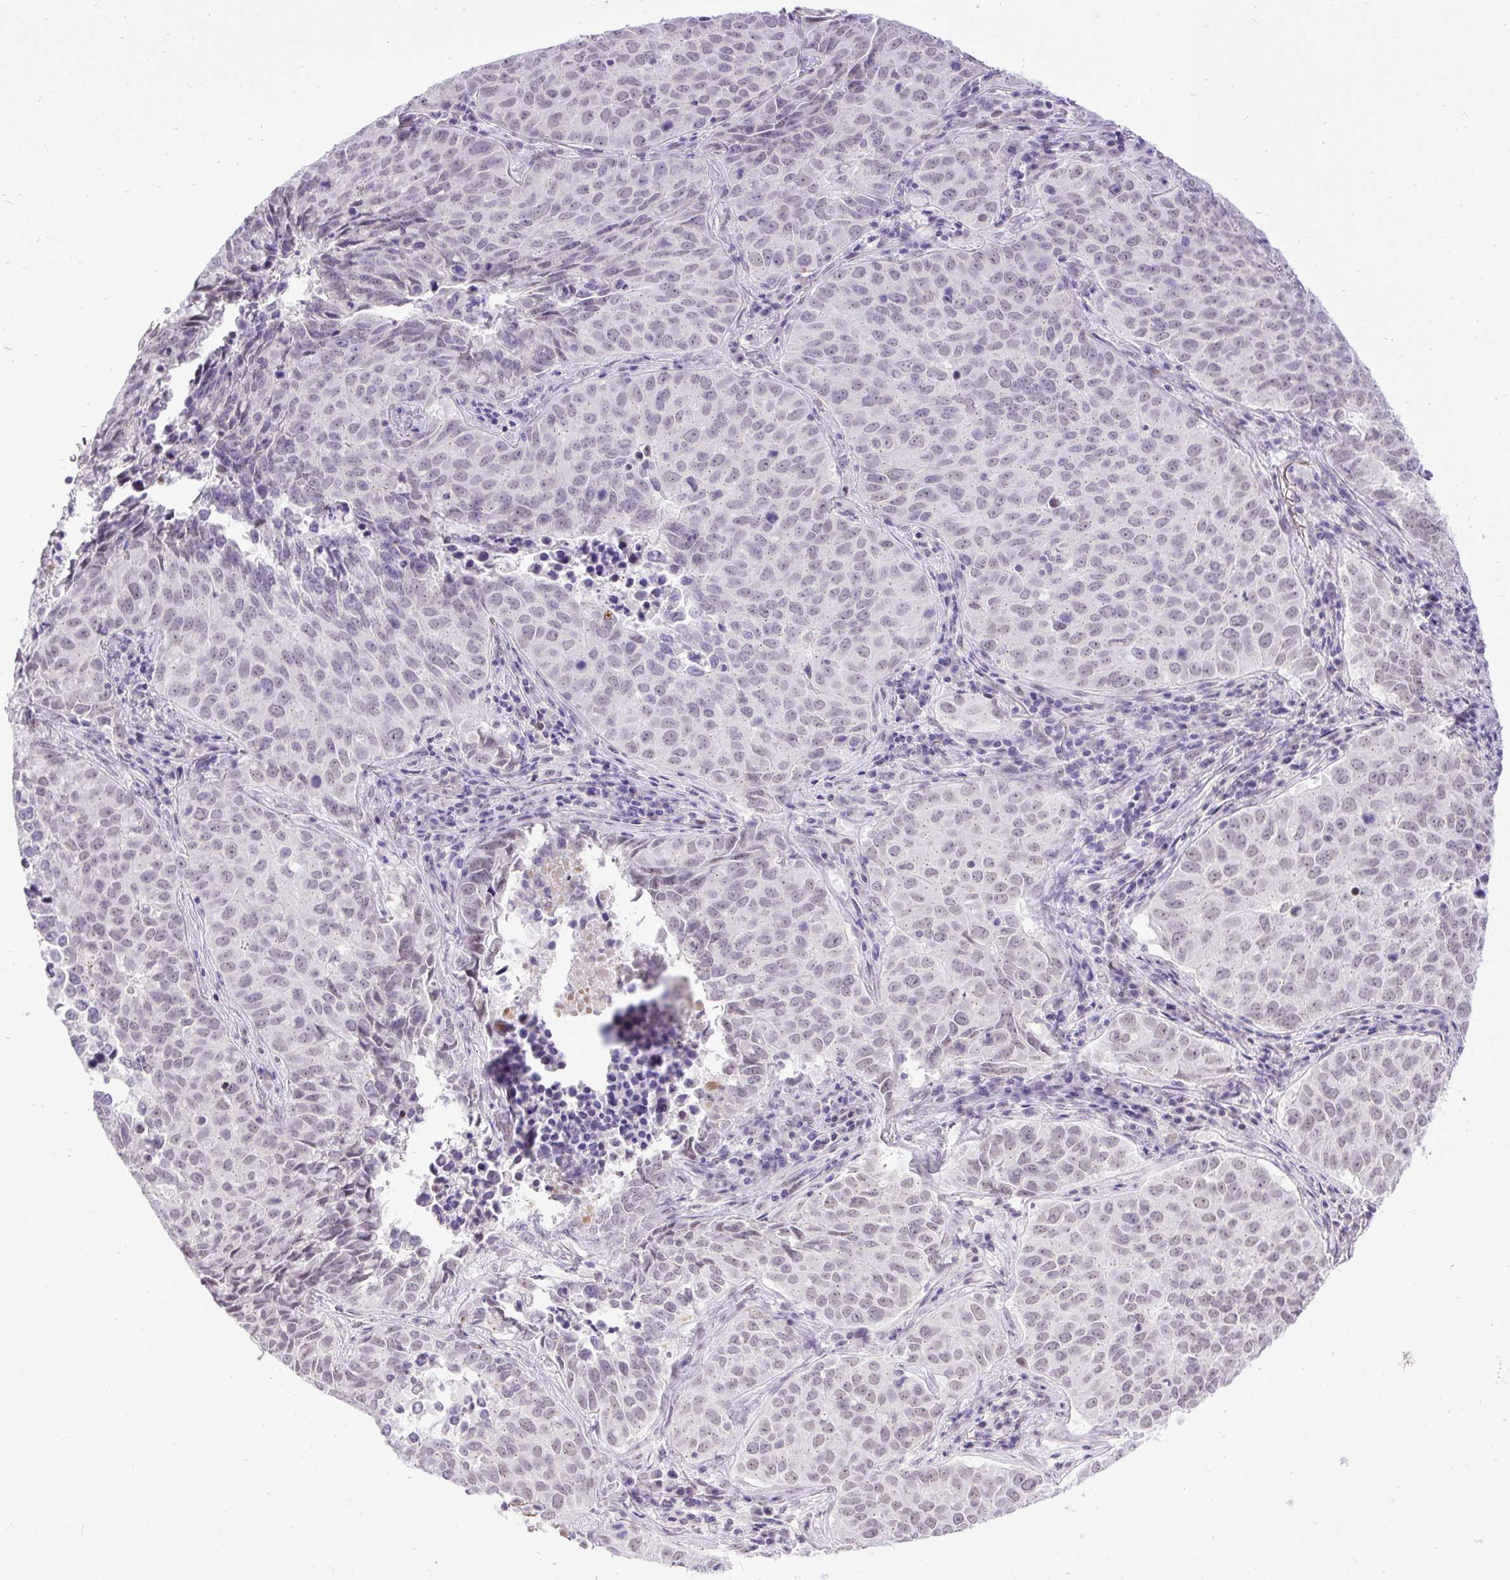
{"staining": {"intensity": "weak", "quantity": "<25%", "location": "nuclear"}, "tissue": "lung cancer", "cell_type": "Tumor cells", "image_type": "cancer", "snomed": [{"axis": "morphology", "description": "Adenocarcinoma, NOS"}, {"axis": "topography", "description": "Lung"}], "caption": "An immunohistochemistry image of lung cancer is shown. There is no staining in tumor cells of lung cancer.", "gene": "WNT10B", "patient": {"sex": "female", "age": 50}}